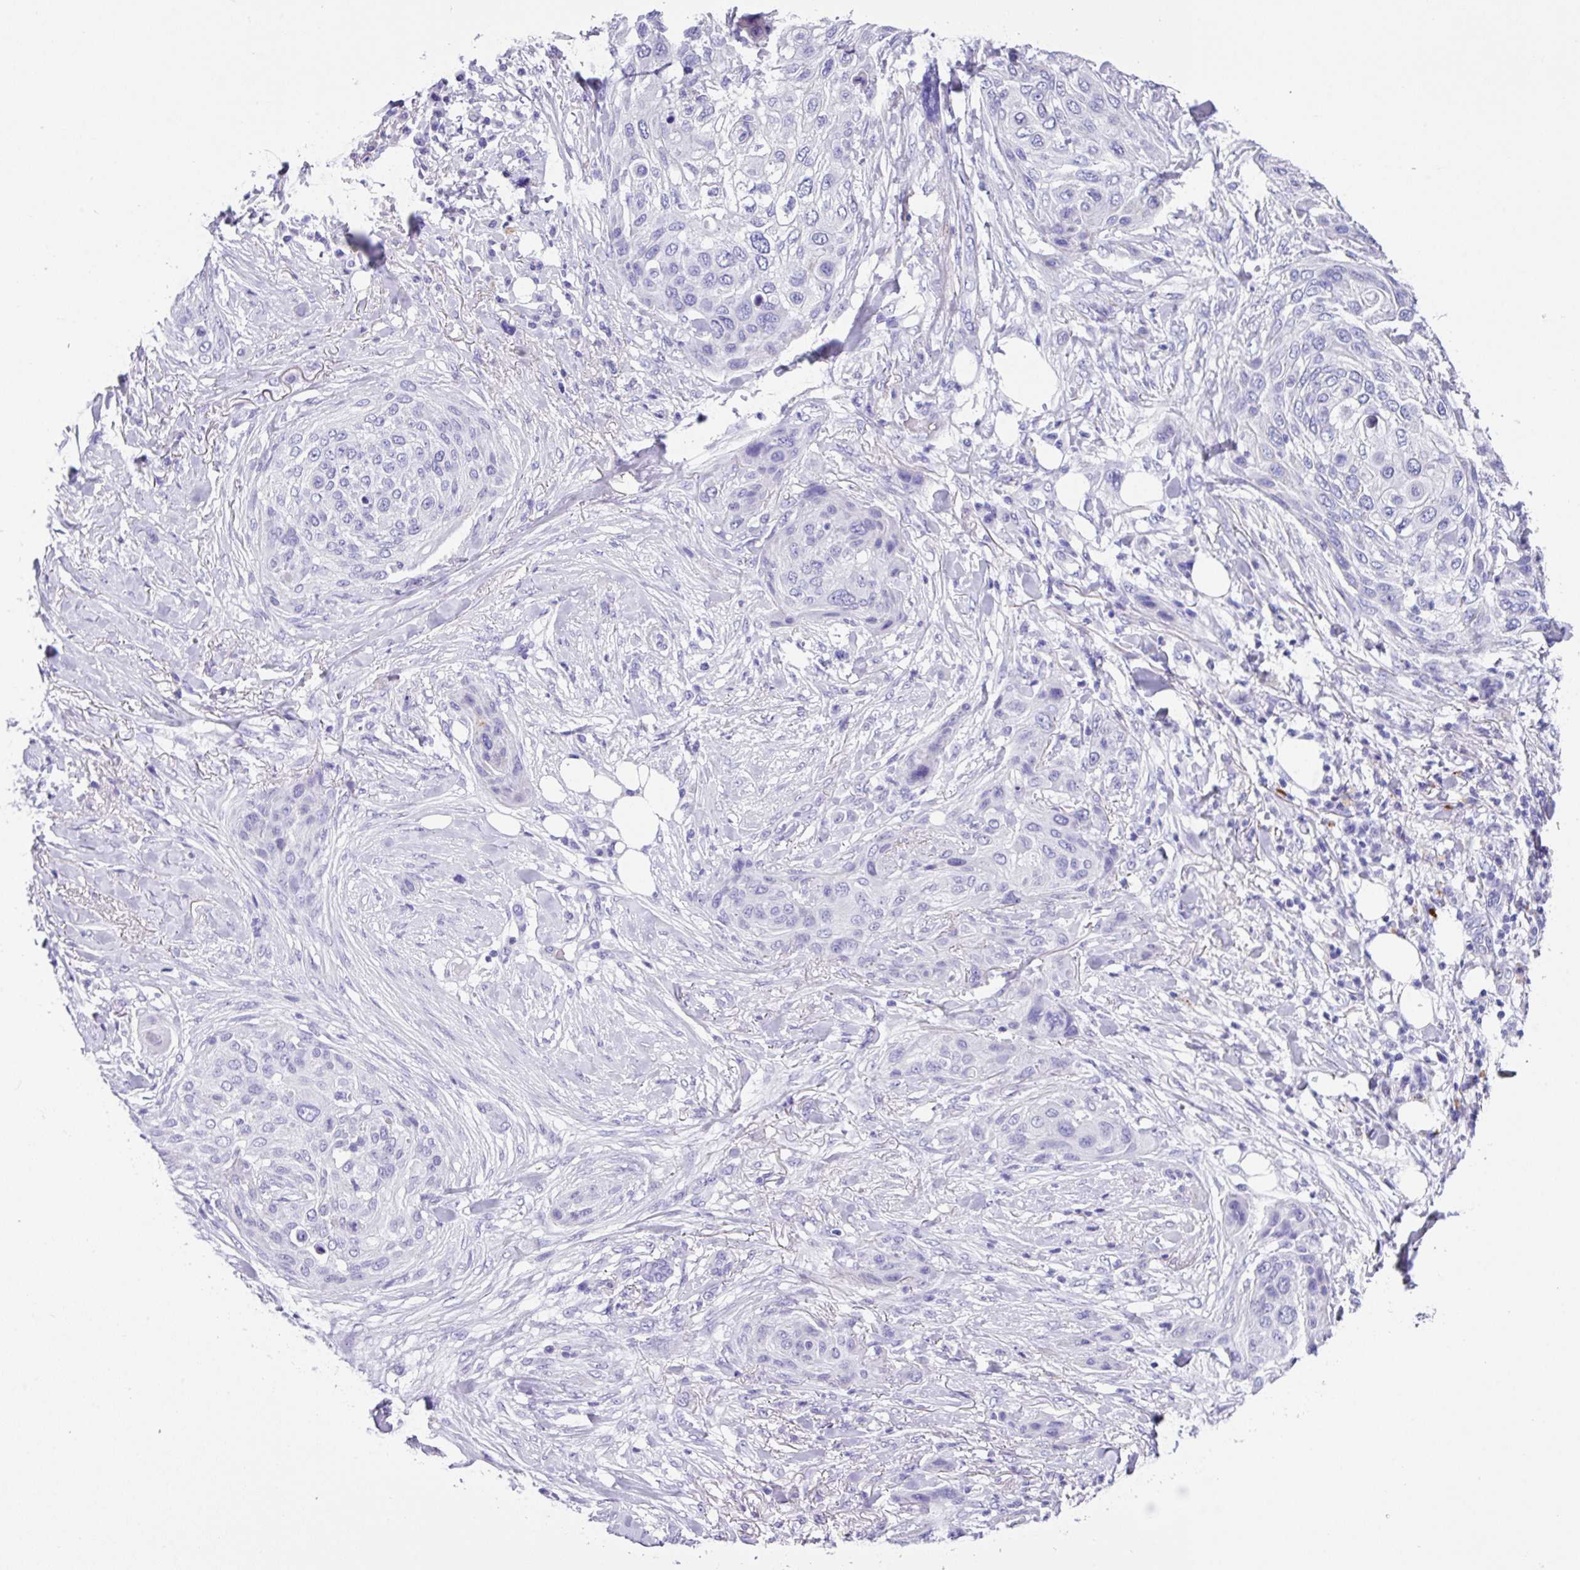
{"staining": {"intensity": "negative", "quantity": "none", "location": "none"}, "tissue": "skin cancer", "cell_type": "Tumor cells", "image_type": "cancer", "snomed": [{"axis": "morphology", "description": "Squamous cell carcinoma, NOS"}, {"axis": "topography", "description": "Skin"}], "caption": "IHC micrograph of neoplastic tissue: human squamous cell carcinoma (skin) stained with DAB reveals no significant protein staining in tumor cells. Brightfield microscopy of immunohistochemistry (IHC) stained with DAB (brown) and hematoxylin (blue), captured at high magnification.", "gene": "ZG16", "patient": {"sex": "female", "age": 87}}